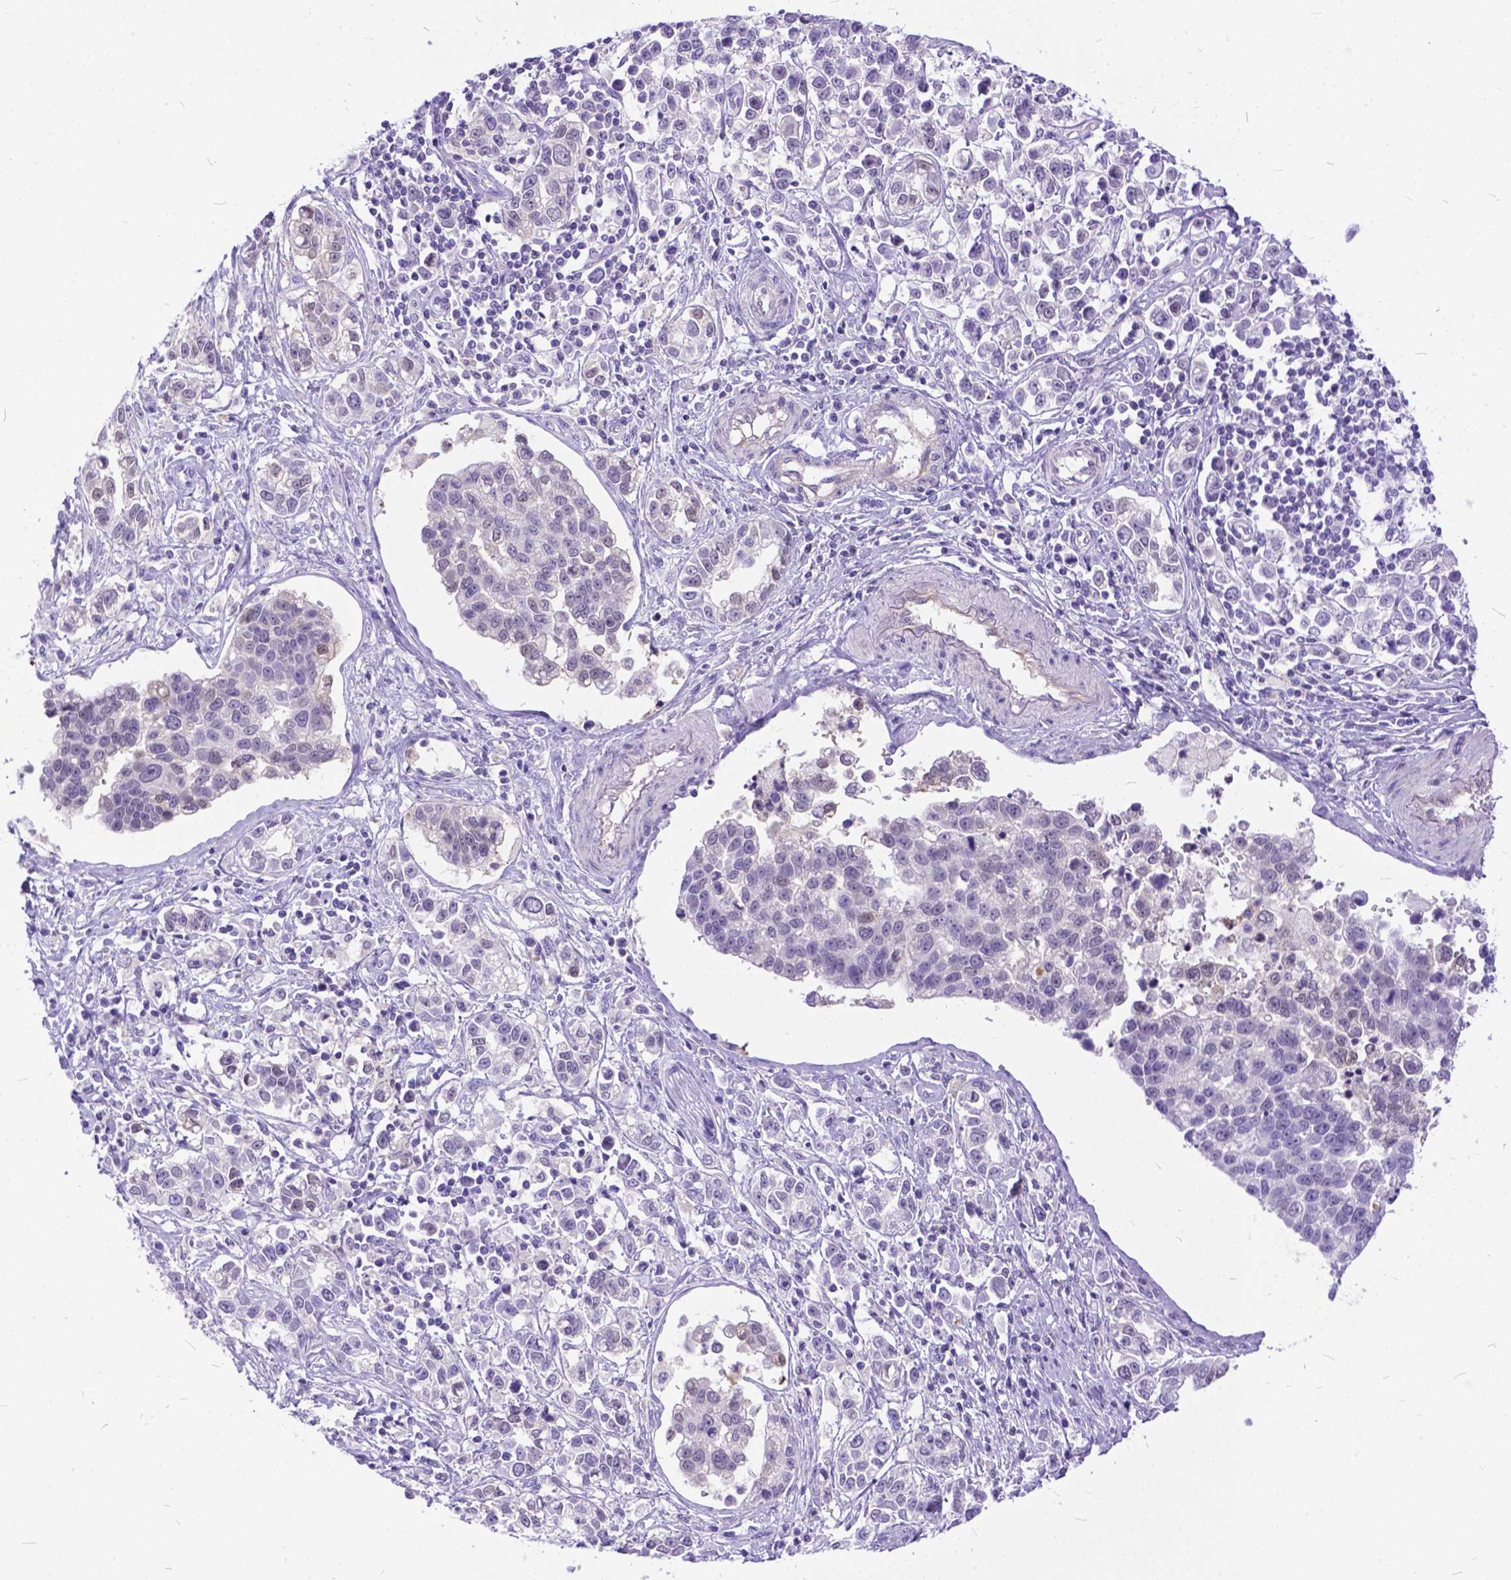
{"staining": {"intensity": "weak", "quantity": "<25%", "location": "cytoplasmic/membranous,nuclear"}, "tissue": "stomach cancer", "cell_type": "Tumor cells", "image_type": "cancer", "snomed": [{"axis": "morphology", "description": "Adenocarcinoma, NOS"}, {"axis": "topography", "description": "Stomach"}], "caption": "High power microscopy photomicrograph of an immunohistochemistry (IHC) photomicrograph of stomach cancer, revealing no significant staining in tumor cells.", "gene": "TMEM169", "patient": {"sex": "male", "age": 93}}